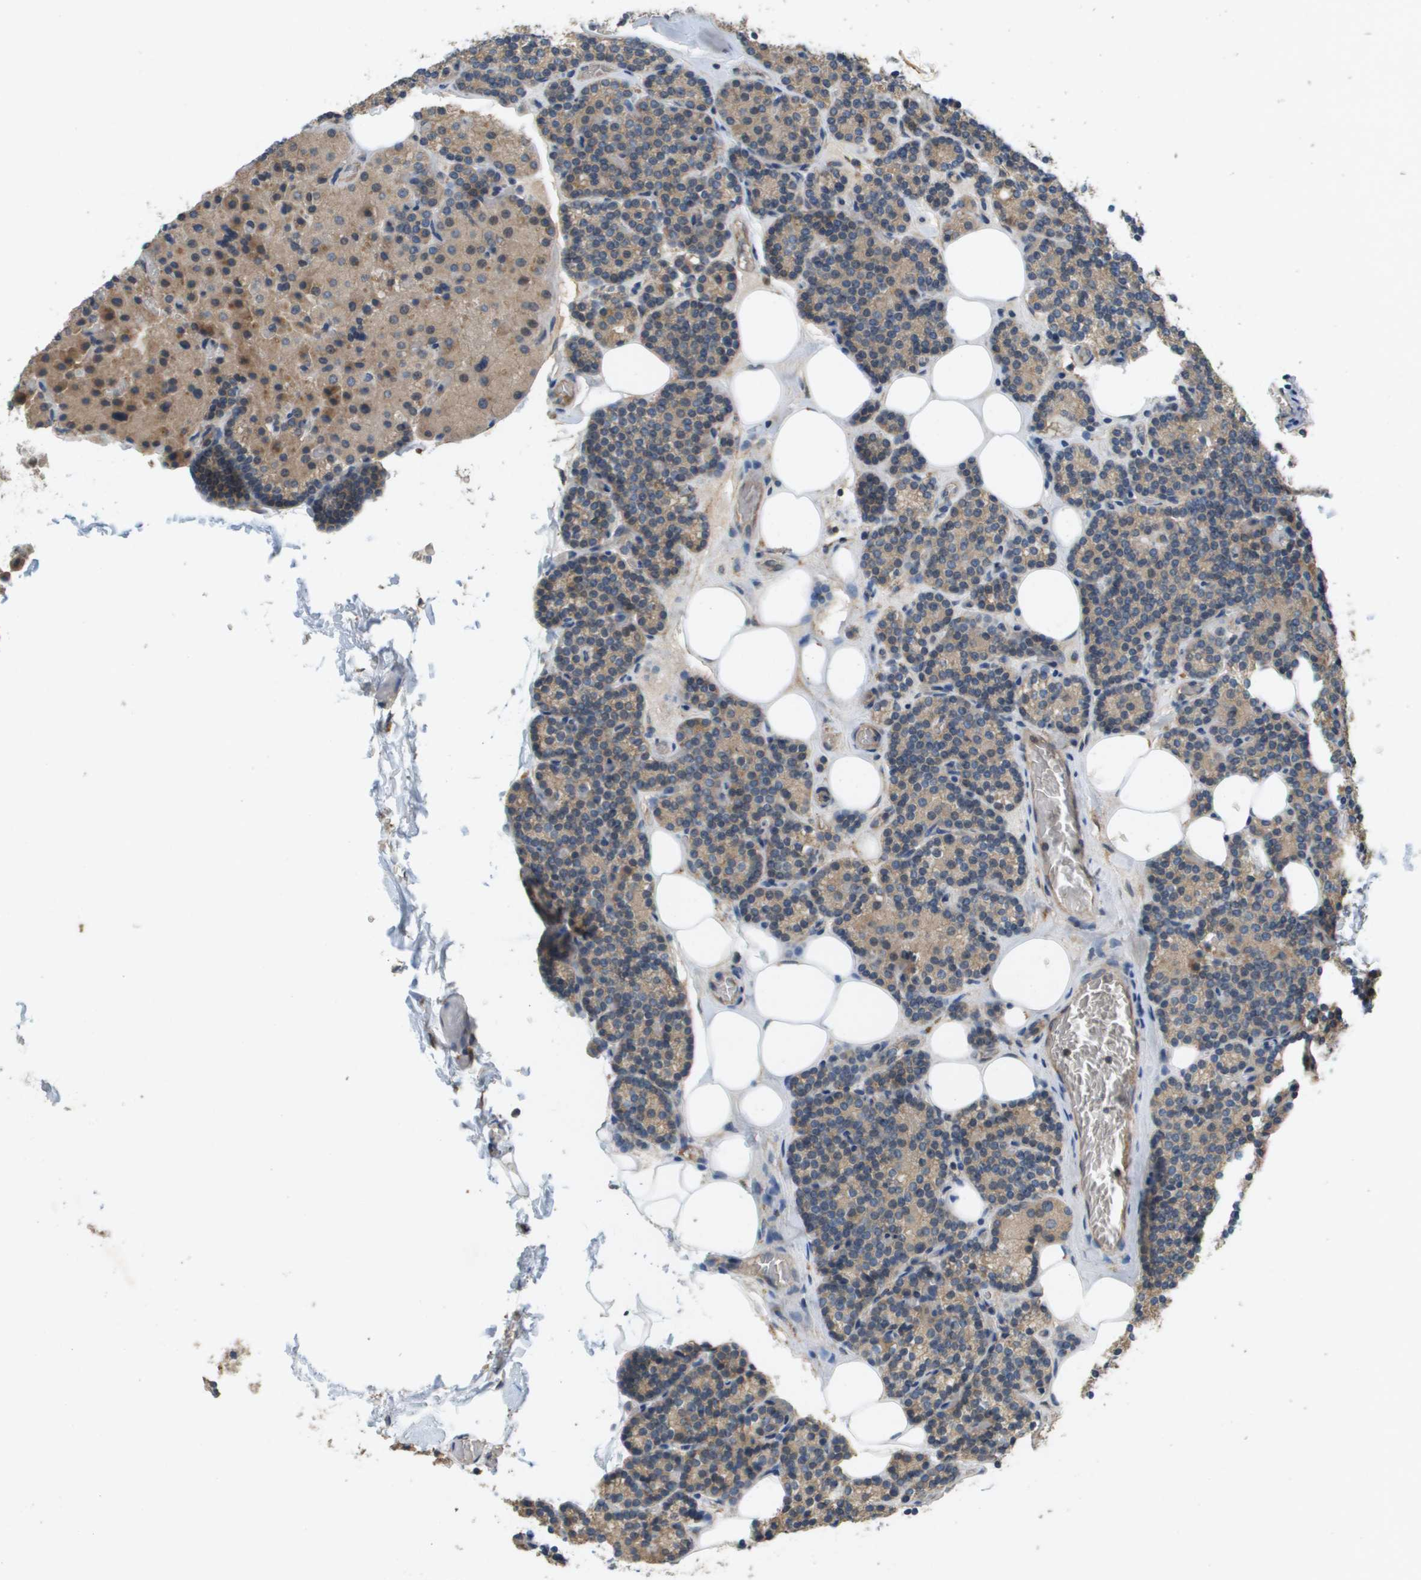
{"staining": {"intensity": "weak", "quantity": ">75%", "location": "cytoplasmic/membranous"}, "tissue": "parathyroid gland", "cell_type": "Glandular cells", "image_type": "normal", "snomed": [{"axis": "morphology", "description": "Normal tissue, NOS"}, {"axis": "morphology", "description": "Adenoma, NOS"}, {"axis": "topography", "description": "Parathyroid gland"}], "caption": "Parathyroid gland was stained to show a protein in brown. There is low levels of weak cytoplasmic/membranous expression in about >75% of glandular cells.", "gene": "KRT23", "patient": {"sex": "female", "age": 54}}